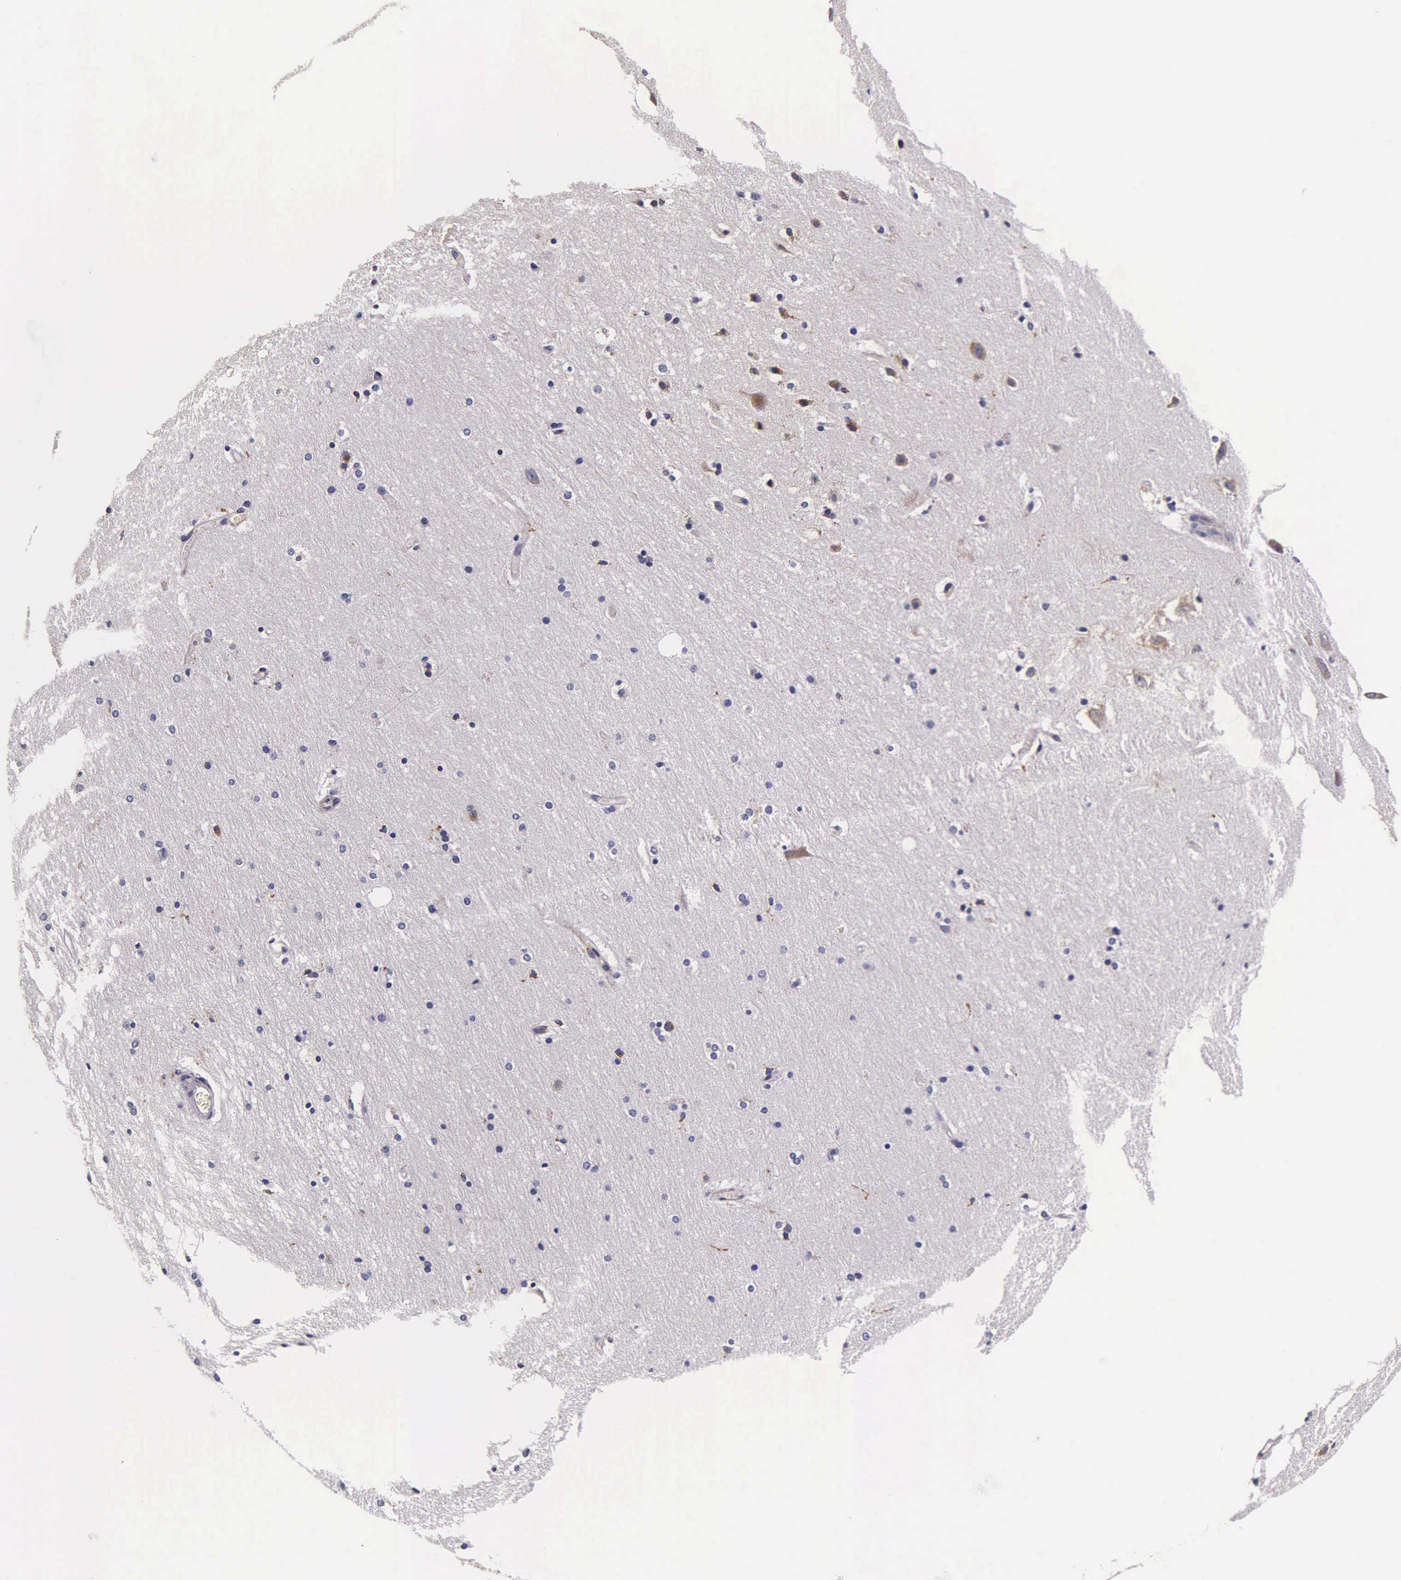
{"staining": {"intensity": "negative", "quantity": "none", "location": "none"}, "tissue": "cerebral cortex", "cell_type": "Endothelial cells", "image_type": "normal", "snomed": [{"axis": "morphology", "description": "Normal tissue, NOS"}, {"axis": "topography", "description": "Cerebral cortex"}, {"axis": "topography", "description": "Hippocampus"}], "caption": "This micrograph is of benign cerebral cortex stained with immunohistochemistry (IHC) to label a protein in brown with the nuclei are counter-stained blue. There is no expression in endothelial cells. The staining is performed using DAB brown chromogen with nuclei counter-stained in using hematoxylin.", "gene": "CTSB", "patient": {"sex": "female", "age": 19}}